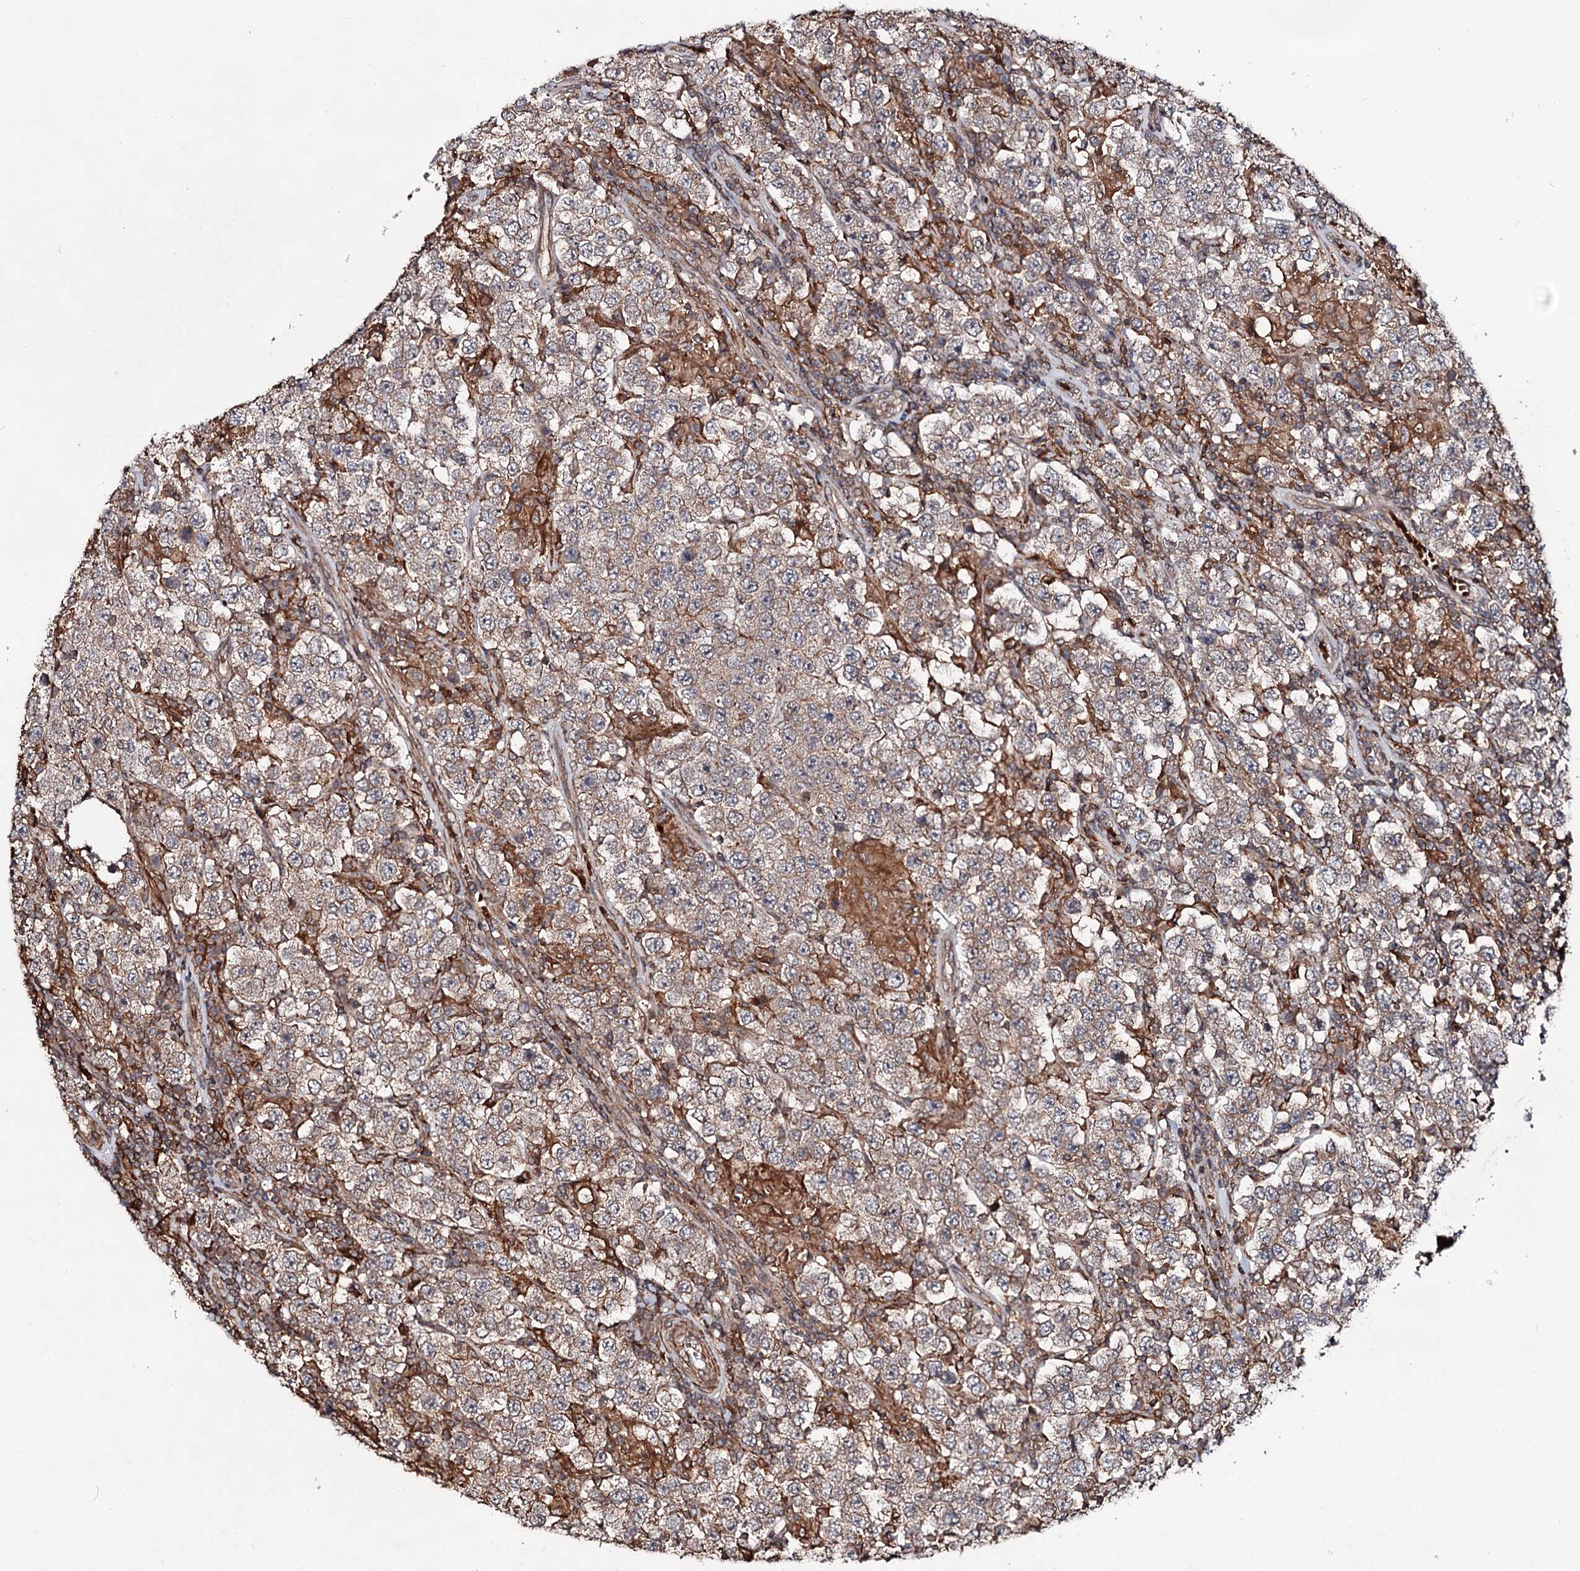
{"staining": {"intensity": "weak", "quantity": ">75%", "location": "cytoplasmic/membranous"}, "tissue": "testis cancer", "cell_type": "Tumor cells", "image_type": "cancer", "snomed": [{"axis": "morphology", "description": "Normal tissue, NOS"}, {"axis": "morphology", "description": "Urothelial carcinoma, High grade"}, {"axis": "morphology", "description": "Seminoma, NOS"}, {"axis": "morphology", "description": "Carcinoma, Embryonal, NOS"}, {"axis": "topography", "description": "Urinary bladder"}, {"axis": "topography", "description": "Testis"}], "caption": "About >75% of tumor cells in human testis cancer (high-grade urothelial carcinoma) demonstrate weak cytoplasmic/membranous protein staining as visualized by brown immunohistochemical staining.", "gene": "GRIP1", "patient": {"sex": "male", "age": 41}}